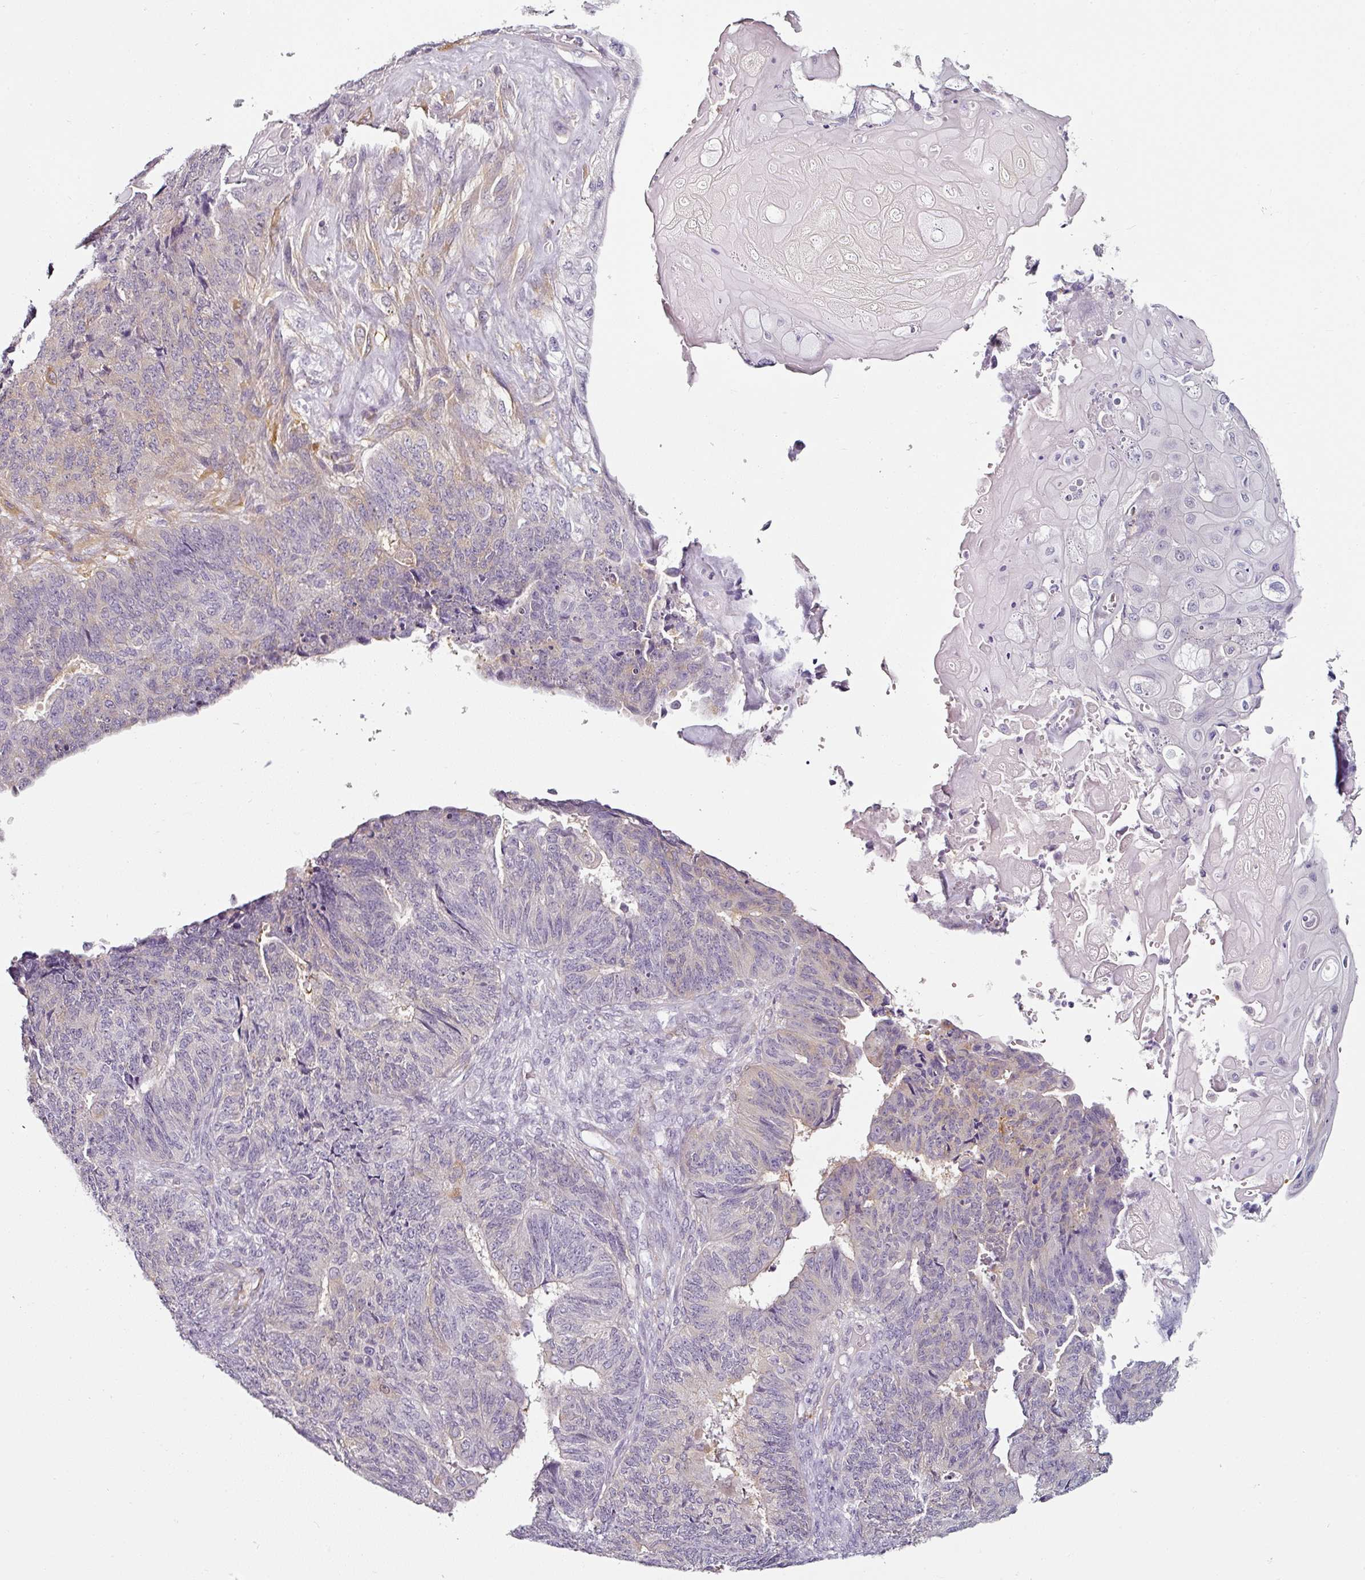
{"staining": {"intensity": "negative", "quantity": "none", "location": "none"}, "tissue": "endometrial cancer", "cell_type": "Tumor cells", "image_type": "cancer", "snomed": [{"axis": "morphology", "description": "Adenocarcinoma, NOS"}, {"axis": "topography", "description": "Endometrium"}], "caption": "Immunohistochemical staining of endometrial cancer (adenocarcinoma) reveals no significant positivity in tumor cells.", "gene": "CAP2", "patient": {"sex": "female", "age": 32}}